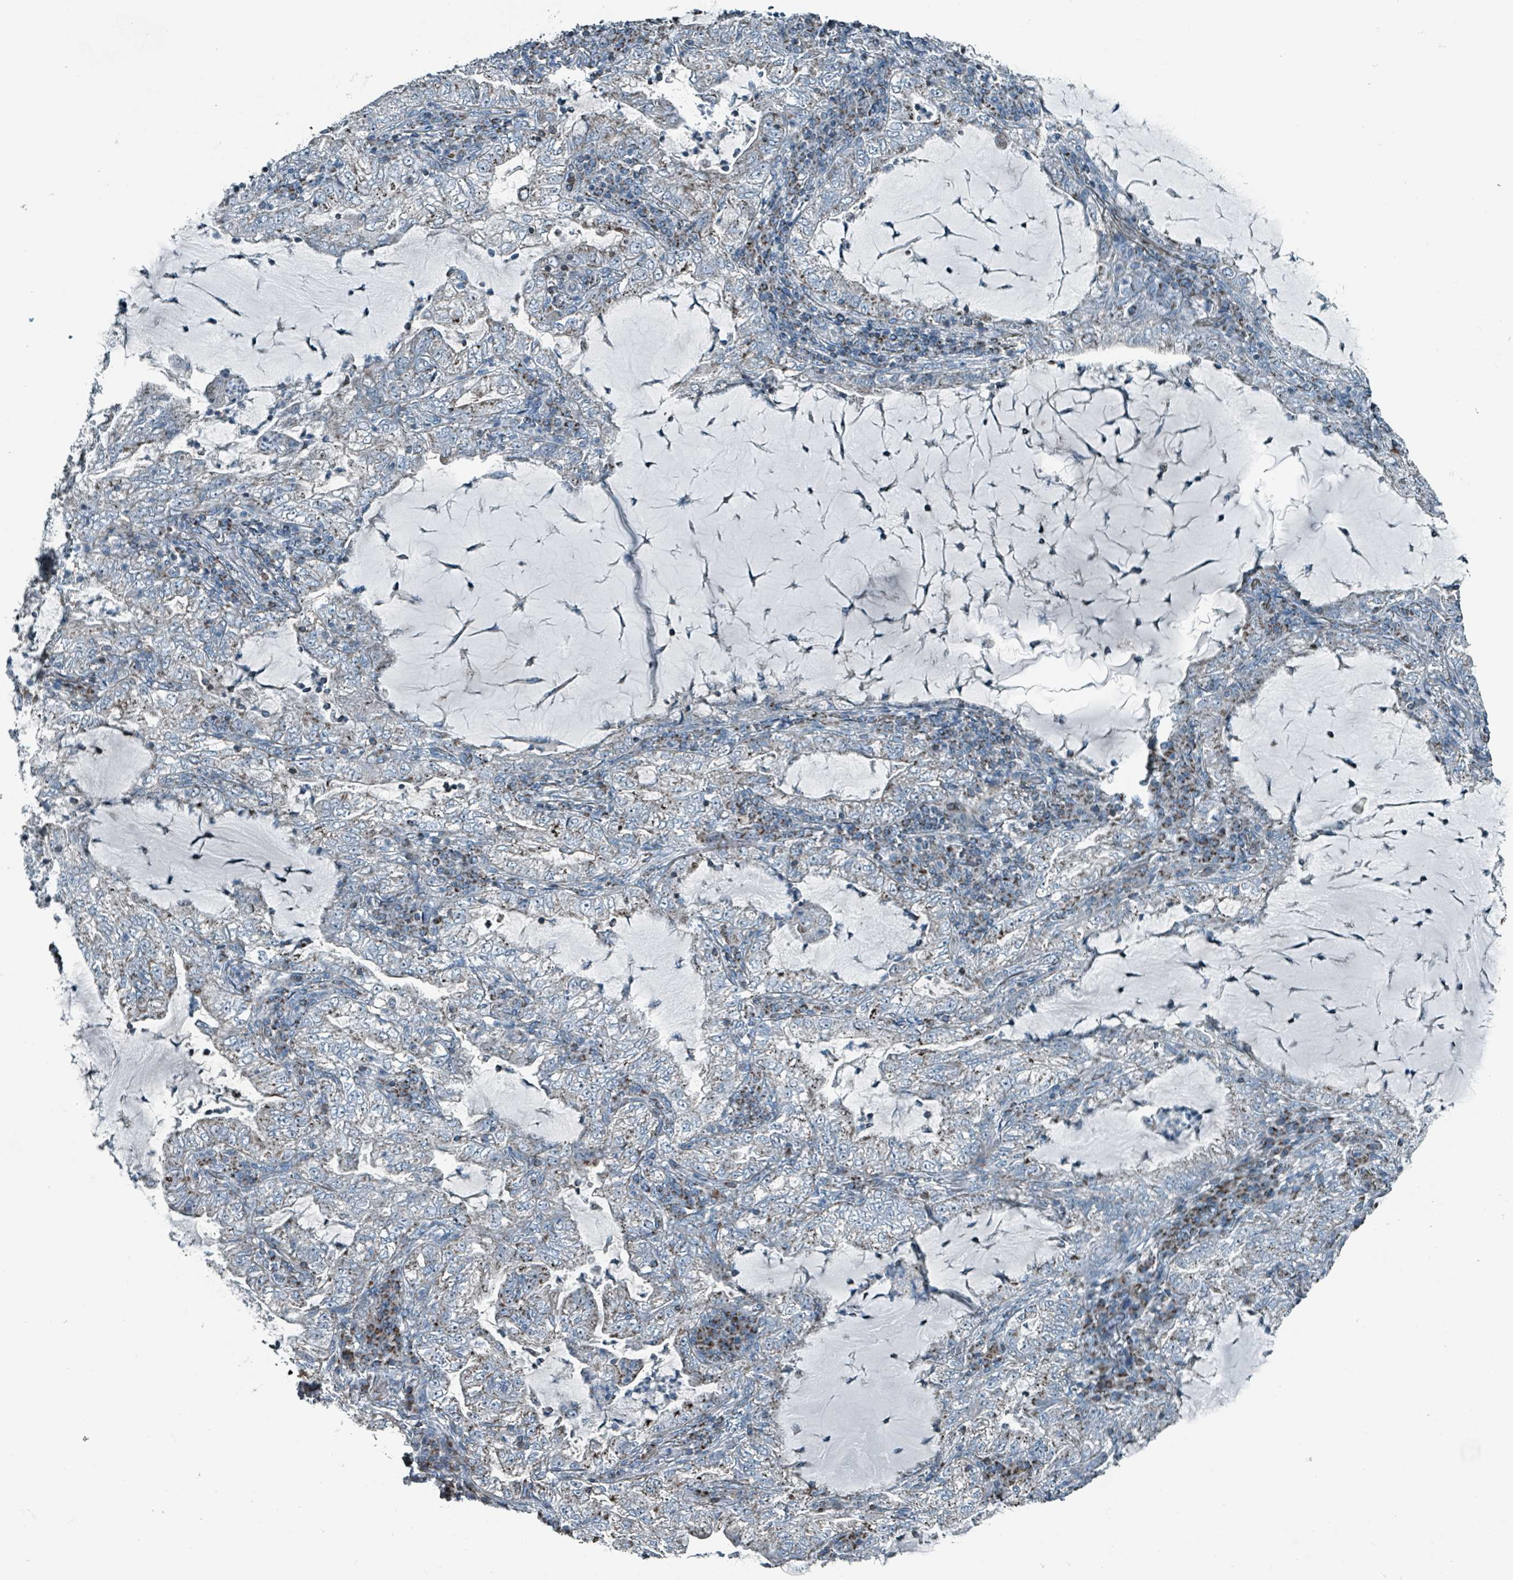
{"staining": {"intensity": "weak", "quantity": "<25%", "location": "cytoplasmic/membranous"}, "tissue": "lung cancer", "cell_type": "Tumor cells", "image_type": "cancer", "snomed": [{"axis": "morphology", "description": "Adenocarcinoma, NOS"}, {"axis": "topography", "description": "Lung"}], "caption": "The image exhibits no staining of tumor cells in lung adenocarcinoma. (Immunohistochemistry (ihc), brightfield microscopy, high magnification).", "gene": "ABHD18", "patient": {"sex": "female", "age": 73}}